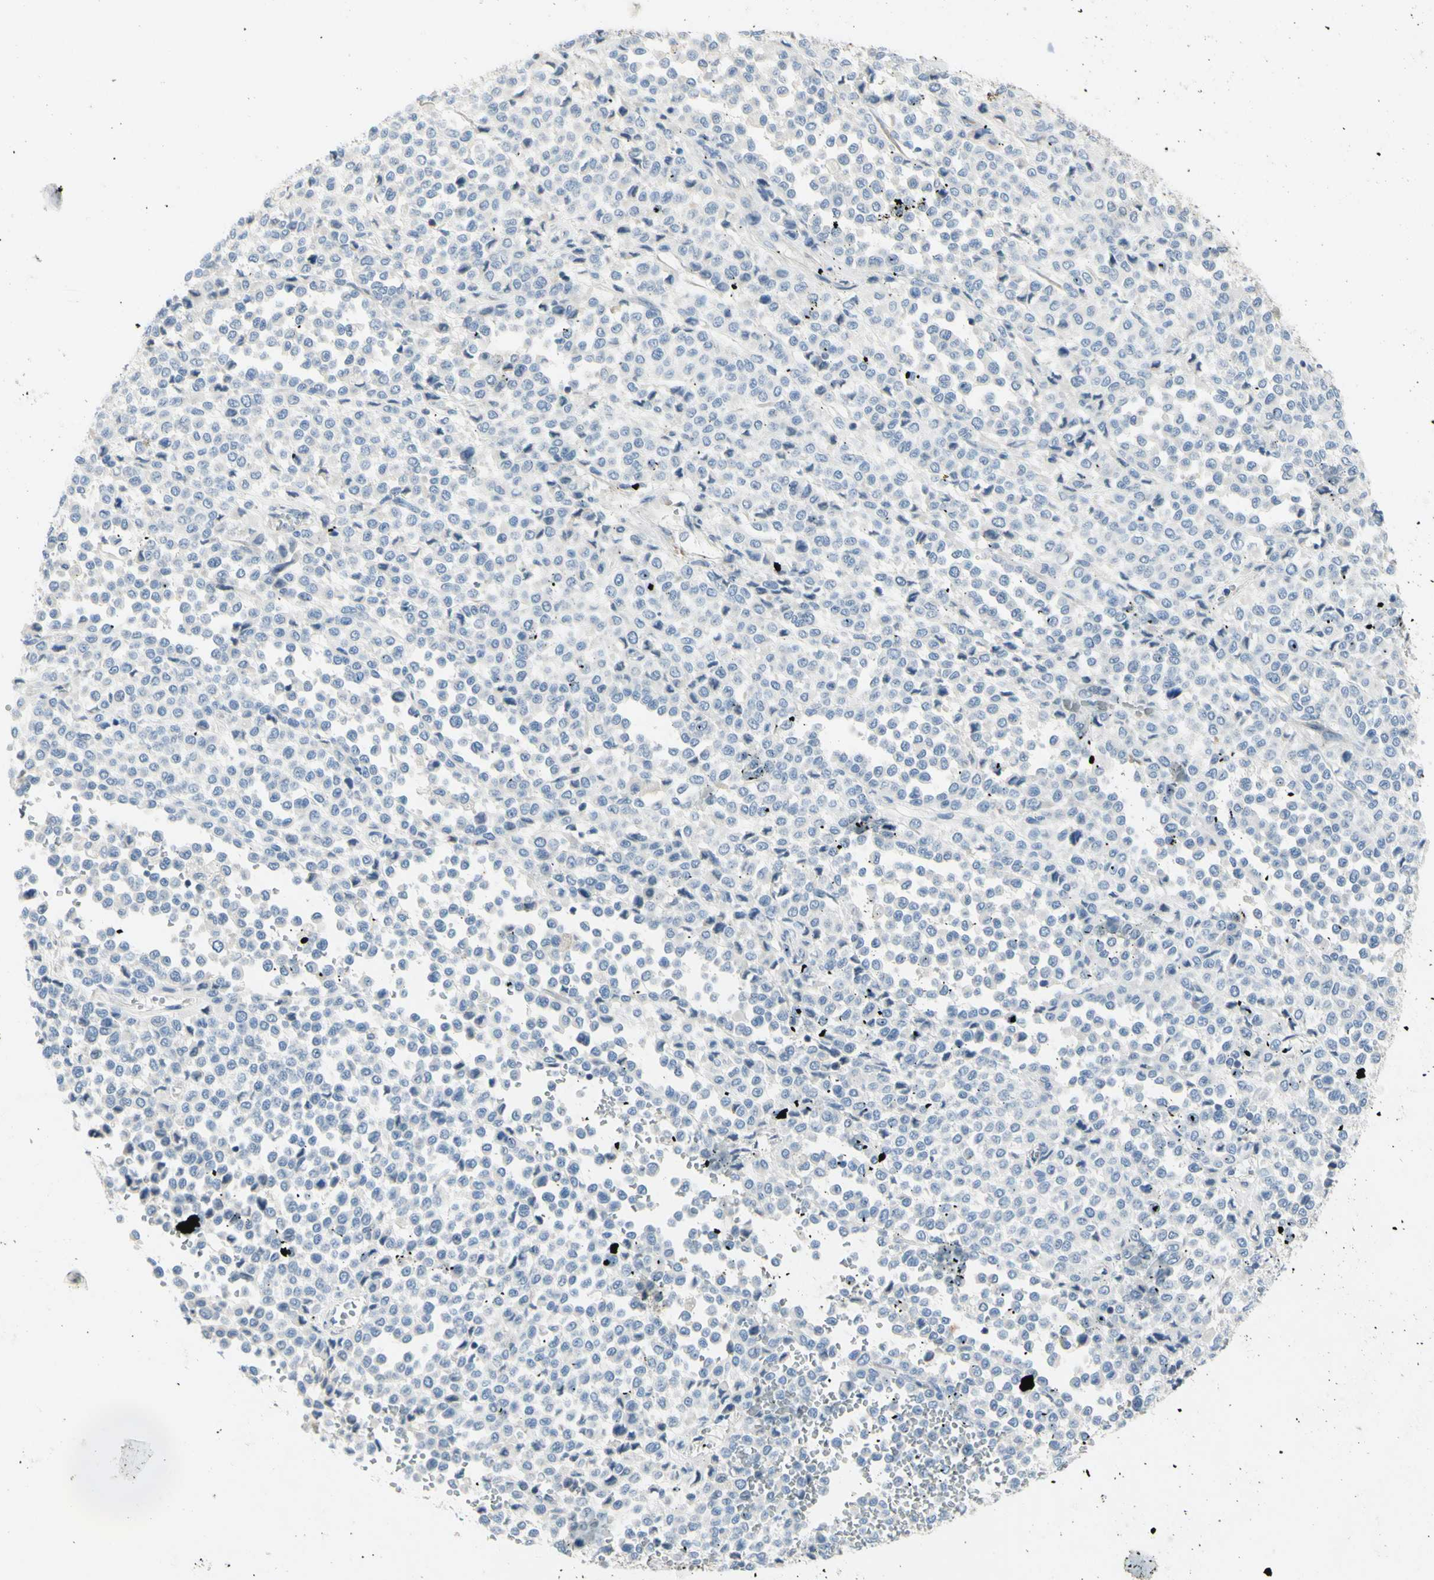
{"staining": {"intensity": "negative", "quantity": "none", "location": "none"}, "tissue": "melanoma", "cell_type": "Tumor cells", "image_type": "cancer", "snomed": [{"axis": "morphology", "description": "Malignant melanoma, Metastatic site"}, {"axis": "topography", "description": "Pancreas"}], "caption": "Human malignant melanoma (metastatic site) stained for a protein using IHC shows no expression in tumor cells.", "gene": "MUC1", "patient": {"sex": "female", "age": 30}}